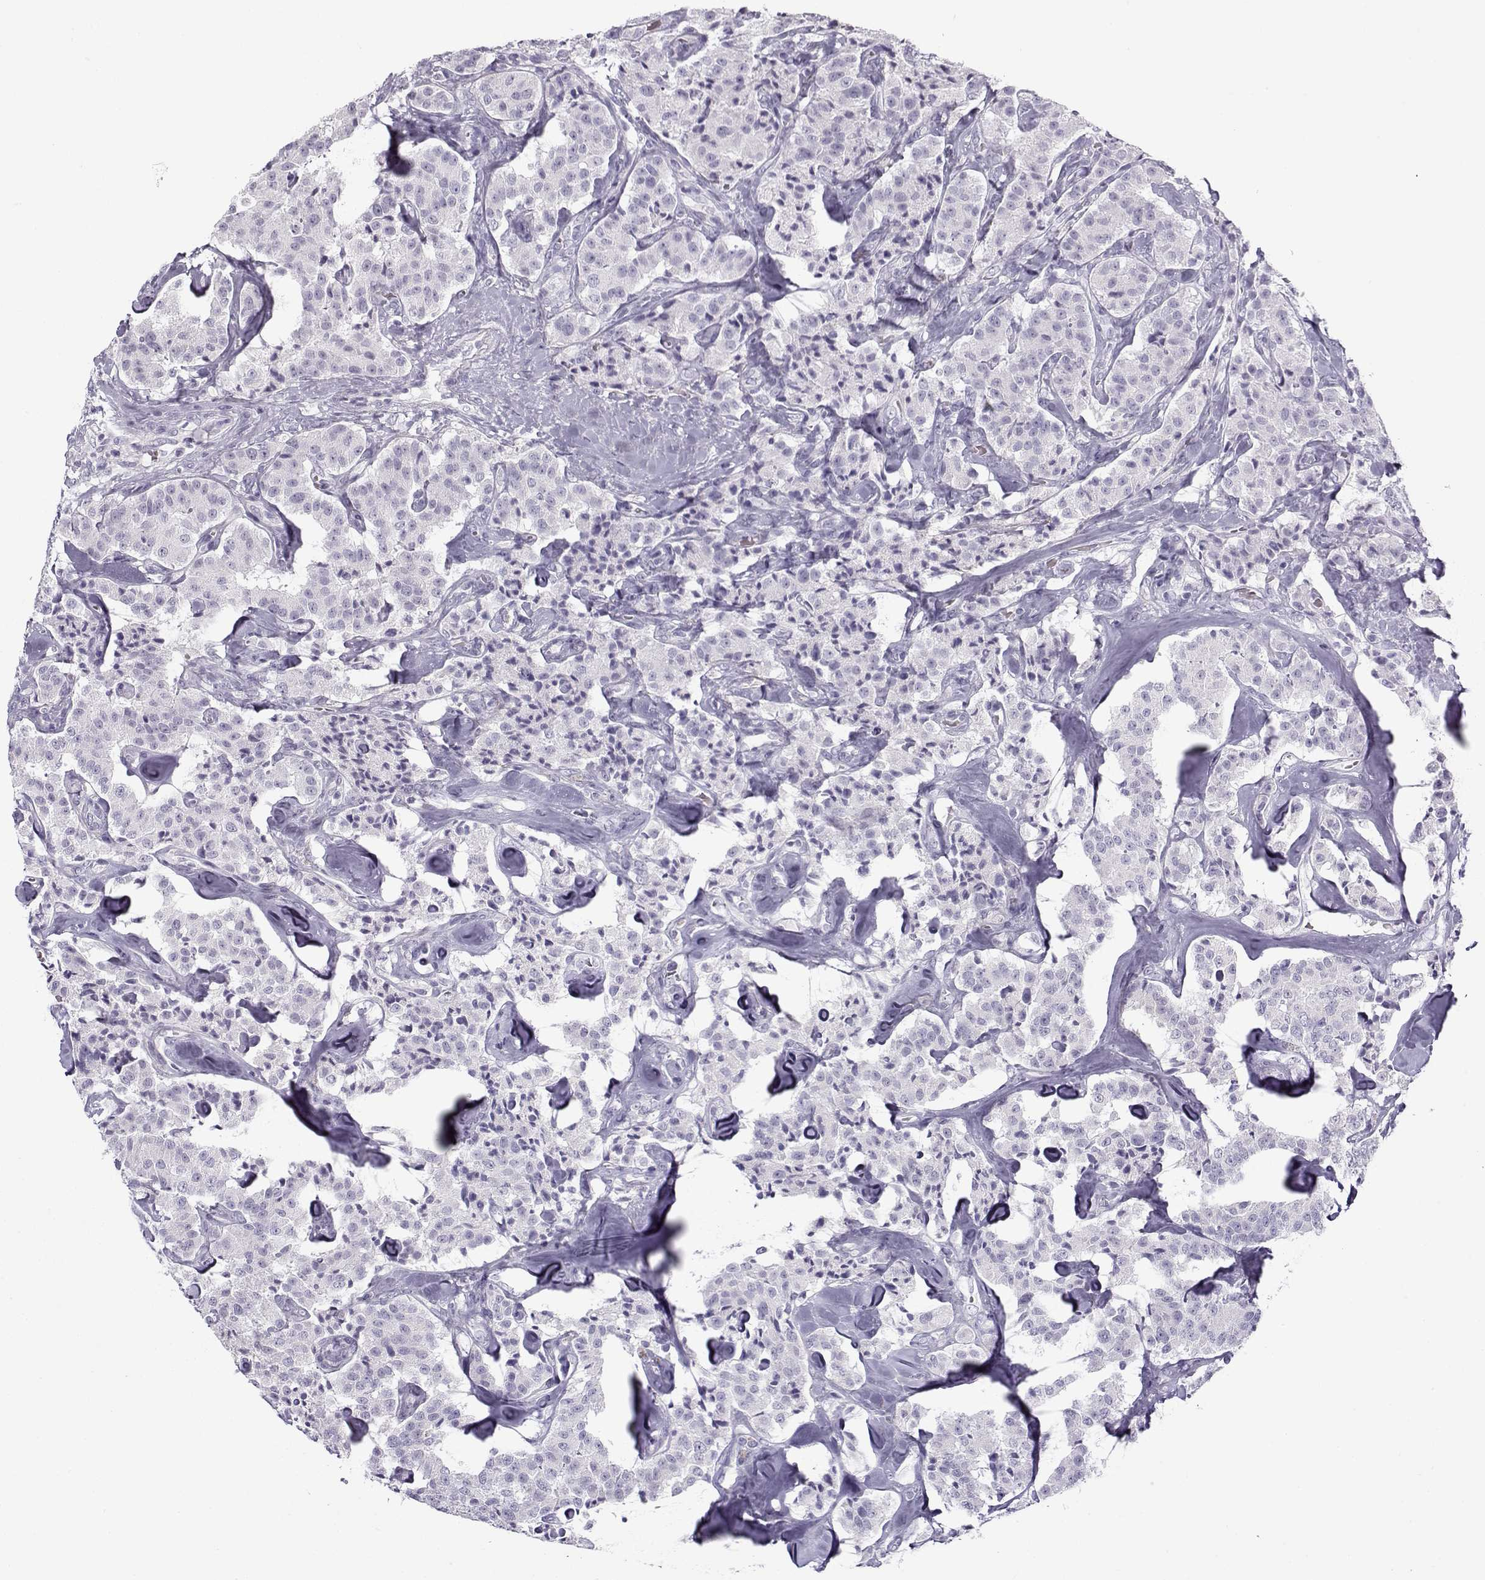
{"staining": {"intensity": "negative", "quantity": "none", "location": "none"}, "tissue": "carcinoid", "cell_type": "Tumor cells", "image_type": "cancer", "snomed": [{"axis": "morphology", "description": "Carcinoid, malignant, NOS"}, {"axis": "topography", "description": "Pancreas"}], "caption": "This is a photomicrograph of IHC staining of carcinoid, which shows no expression in tumor cells.", "gene": "GTSF1L", "patient": {"sex": "male", "age": 41}}